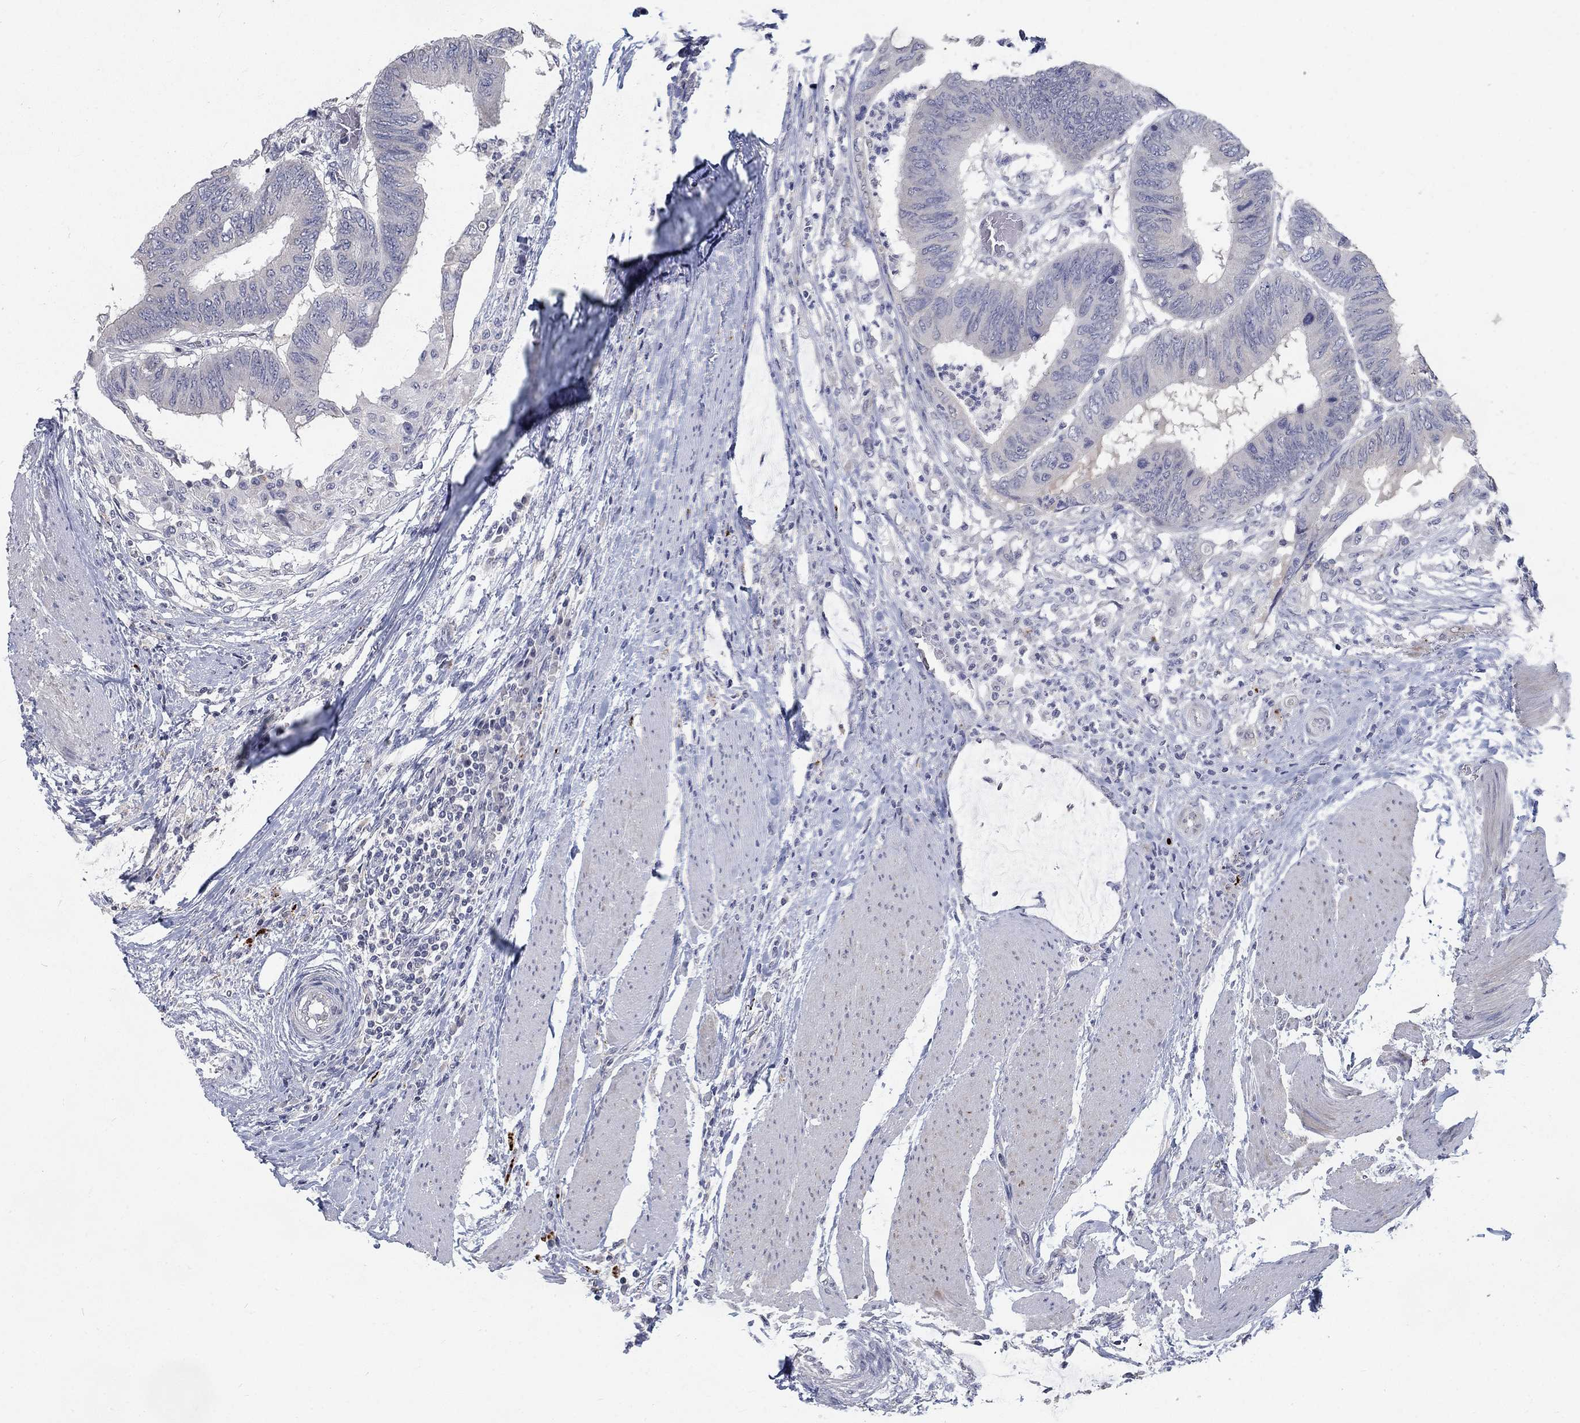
{"staining": {"intensity": "negative", "quantity": "none", "location": "none"}, "tissue": "colorectal cancer", "cell_type": "Tumor cells", "image_type": "cancer", "snomed": [{"axis": "morphology", "description": "Normal tissue, NOS"}, {"axis": "morphology", "description": "Adenocarcinoma, NOS"}, {"axis": "topography", "description": "Rectum"}, {"axis": "topography", "description": "Peripheral nerve tissue"}], "caption": "Immunohistochemistry image of colorectal adenocarcinoma stained for a protein (brown), which demonstrates no staining in tumor cells.", "gene": "MTSS2", "patient": {"sex": "male", "age": 92}}